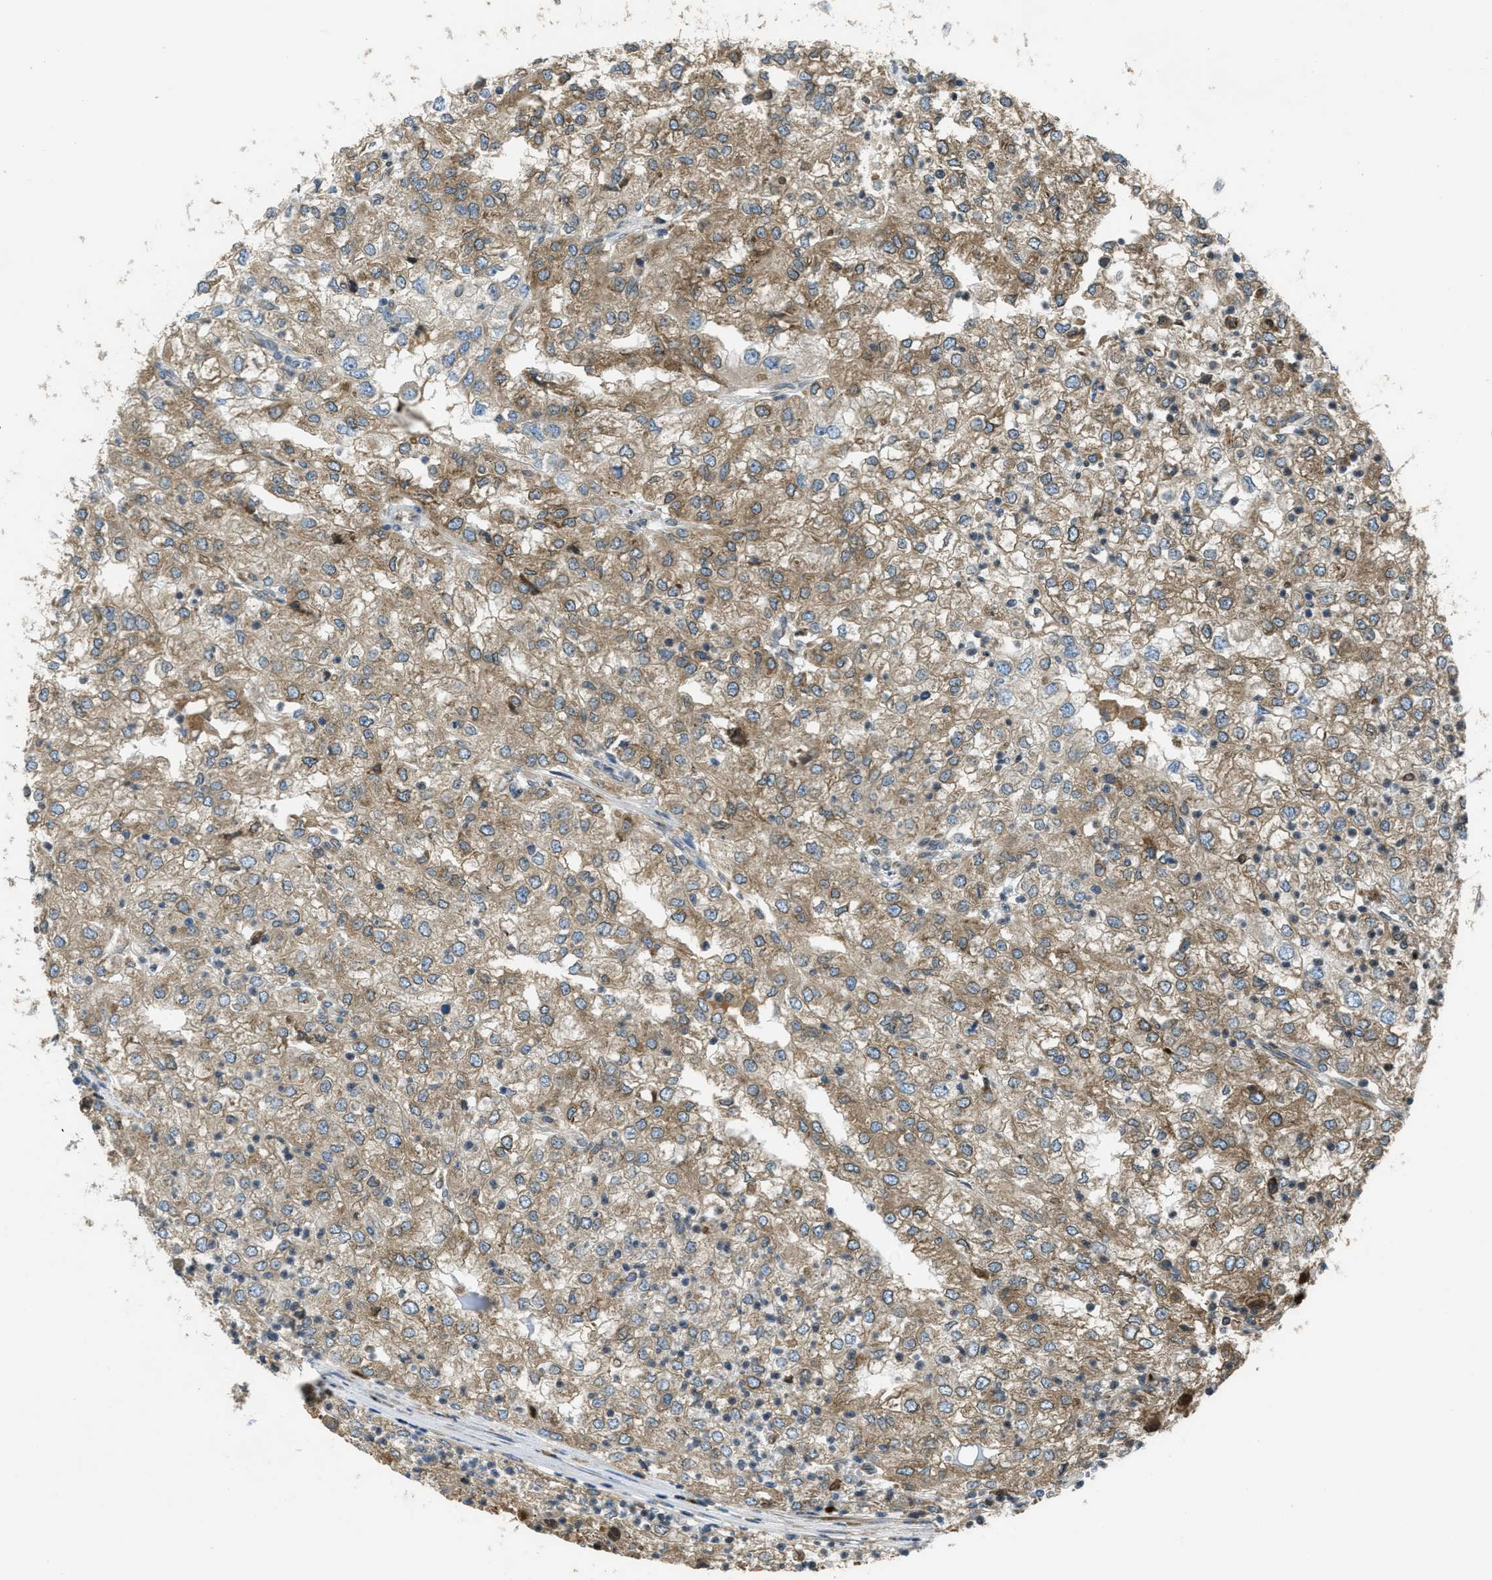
{"staining": {"intensity": "moderate", "quantity": ">75%", "location": "cytoplasmic/membranous"}, "tissue": "renal cancer", "cell_type": "Tumor cells", "image_type": "cancer", "snomed": [{"axis": "morphology", "description": "Adenocarcinoma, NOS"}, {"axis": "topography", "description": "Kidney"}], "caption": "Protein staining of renal adenocarcinoma tissue demonstrates moderate cytoplasmic/membranous expression in about >75% of tumor cells.", "gene": "MPDU1", "patient": {"sex": "female", "age": 54}}